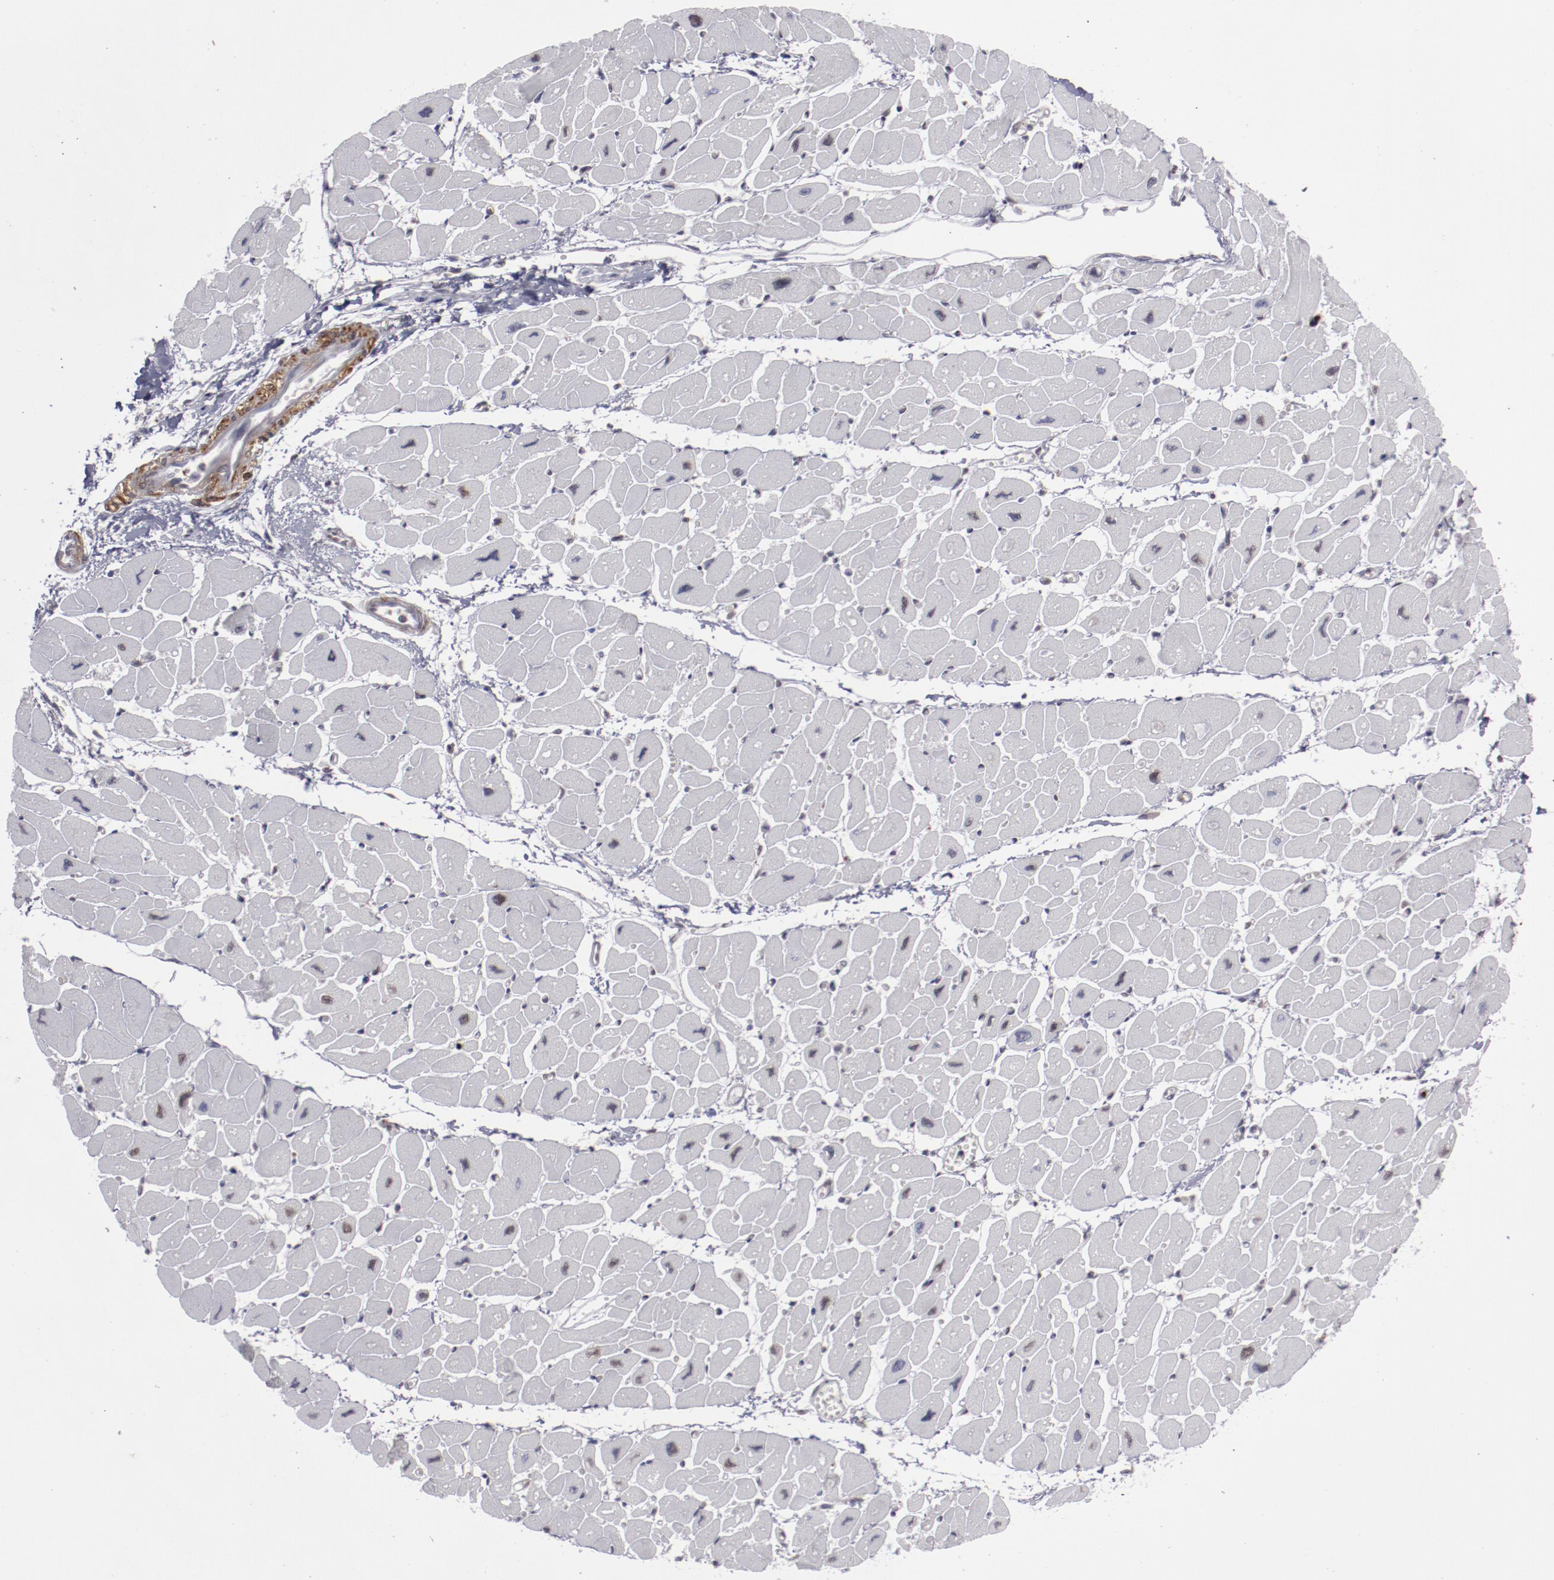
{"staining": {"intensity": "negative", "quantity": "none", "location": "none"}, "tissue": "heart muscle", "cell_type": "Cardiomyocytes", "image_type": "normal", "snomed": [{"axis": "morphology", "description": "Normal tissue, NOS"}, {"axis": "topography", "description": "Heart"}], "caption": "The photomicrograph exhibits no staining of cardiomyocytes in normal heart muscle.", "gene": "LEF1", "patient": {"sex": "female", "age": 54}}